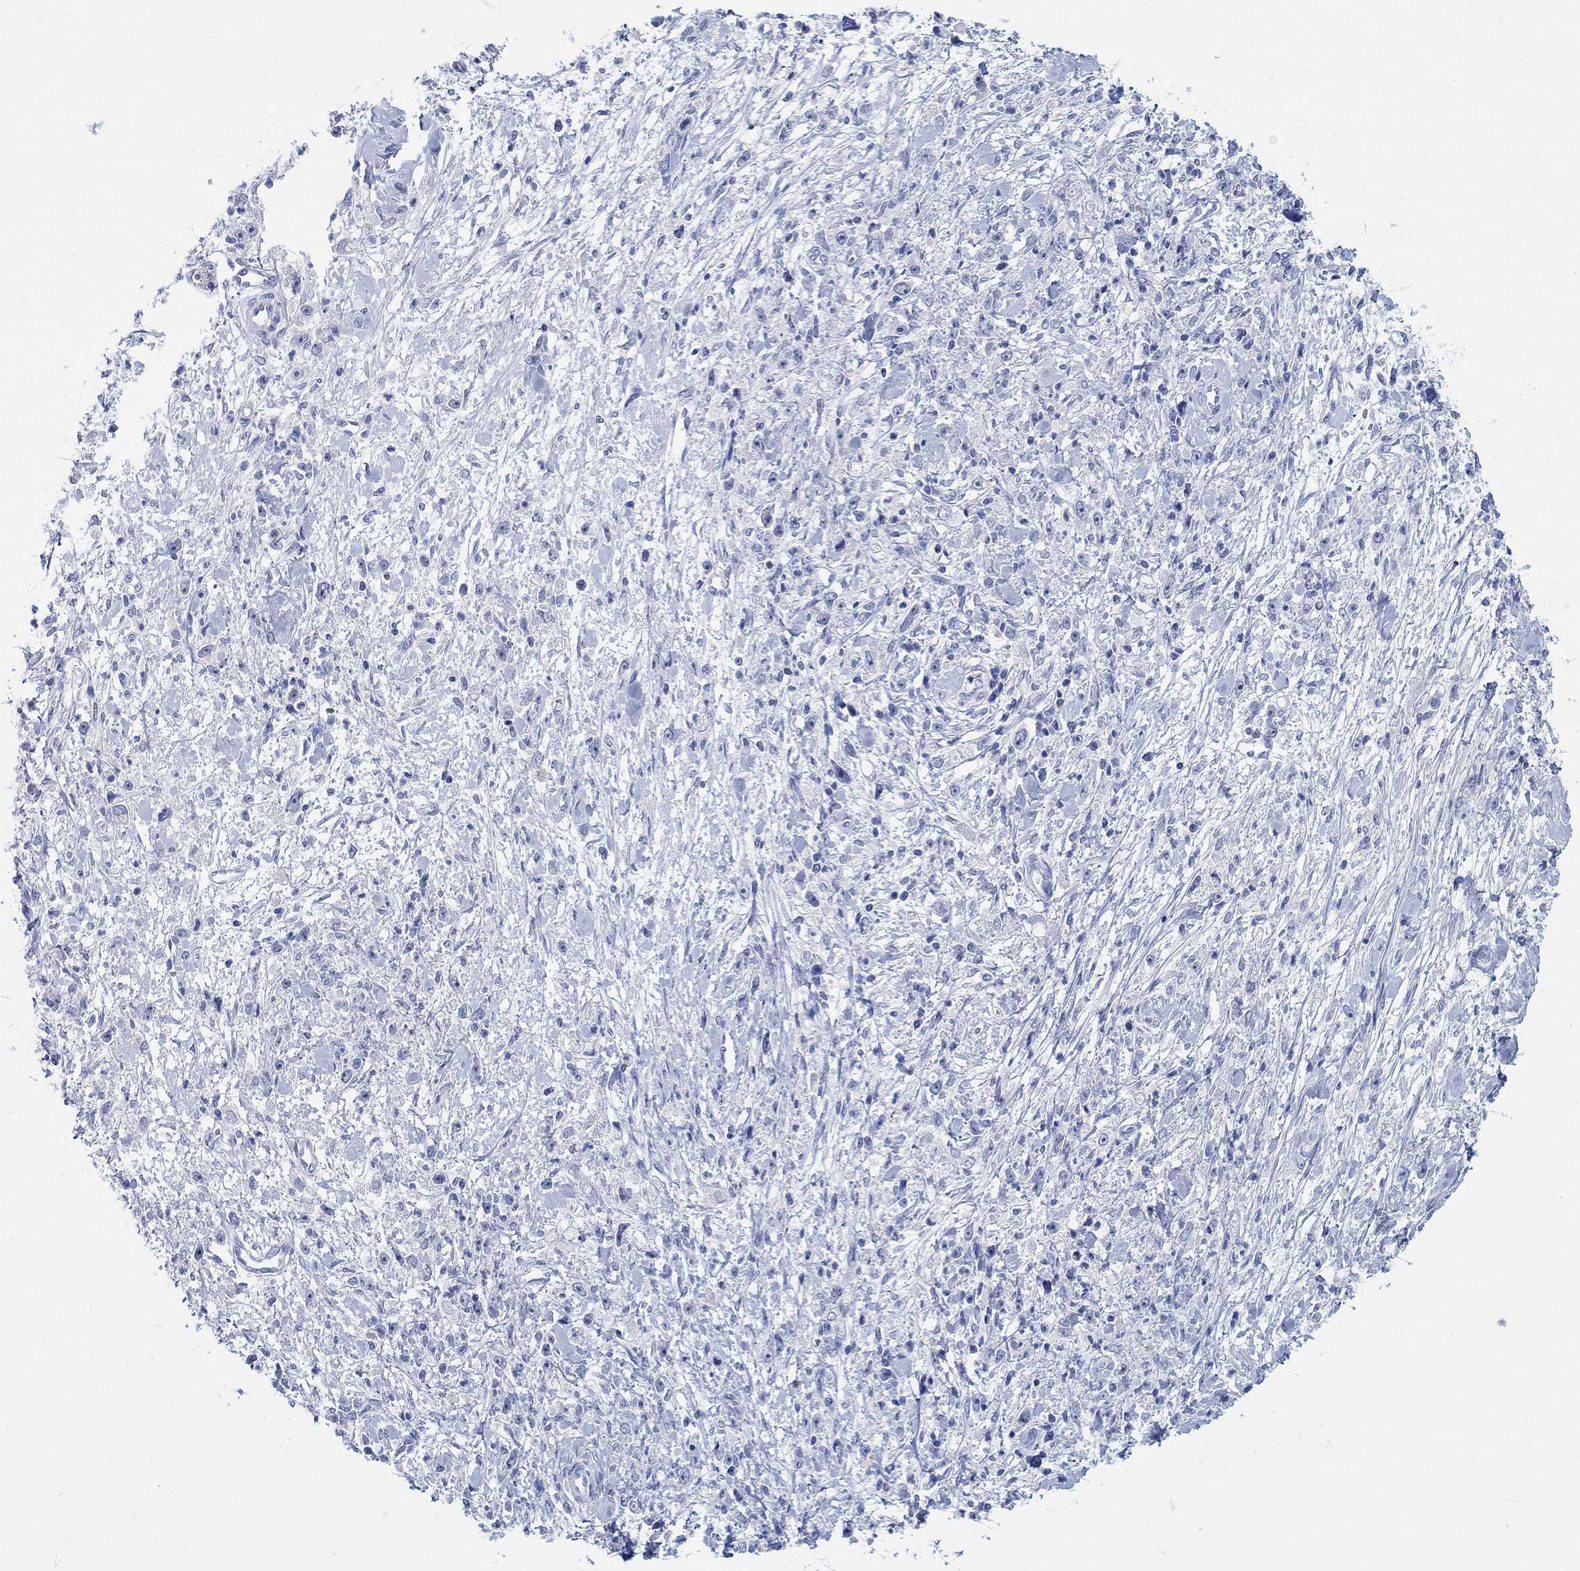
{"staining": {"intensity": "negative", "quantity": "none", "location": "none"}, "tissue": "stomach cancer", "cell_type": "Tumor cells", "image_type": "cancer", "snomed": [{"axis": "morphology", "description": "Adenocarcinoma, NOS"}, {"axis": "topography", "description": "Stomach"}], "caption": "A photomicrograph of stomach adenocarcinoma stained for a protein displays no brown staining in tumor cells. (Stains: DAB IHC with hematoxylin counter stain, Microscopy: brightfield microscopy at high magnification).", "gene": "GRIA3", "patient": {"sex": "female", "age": 59}}